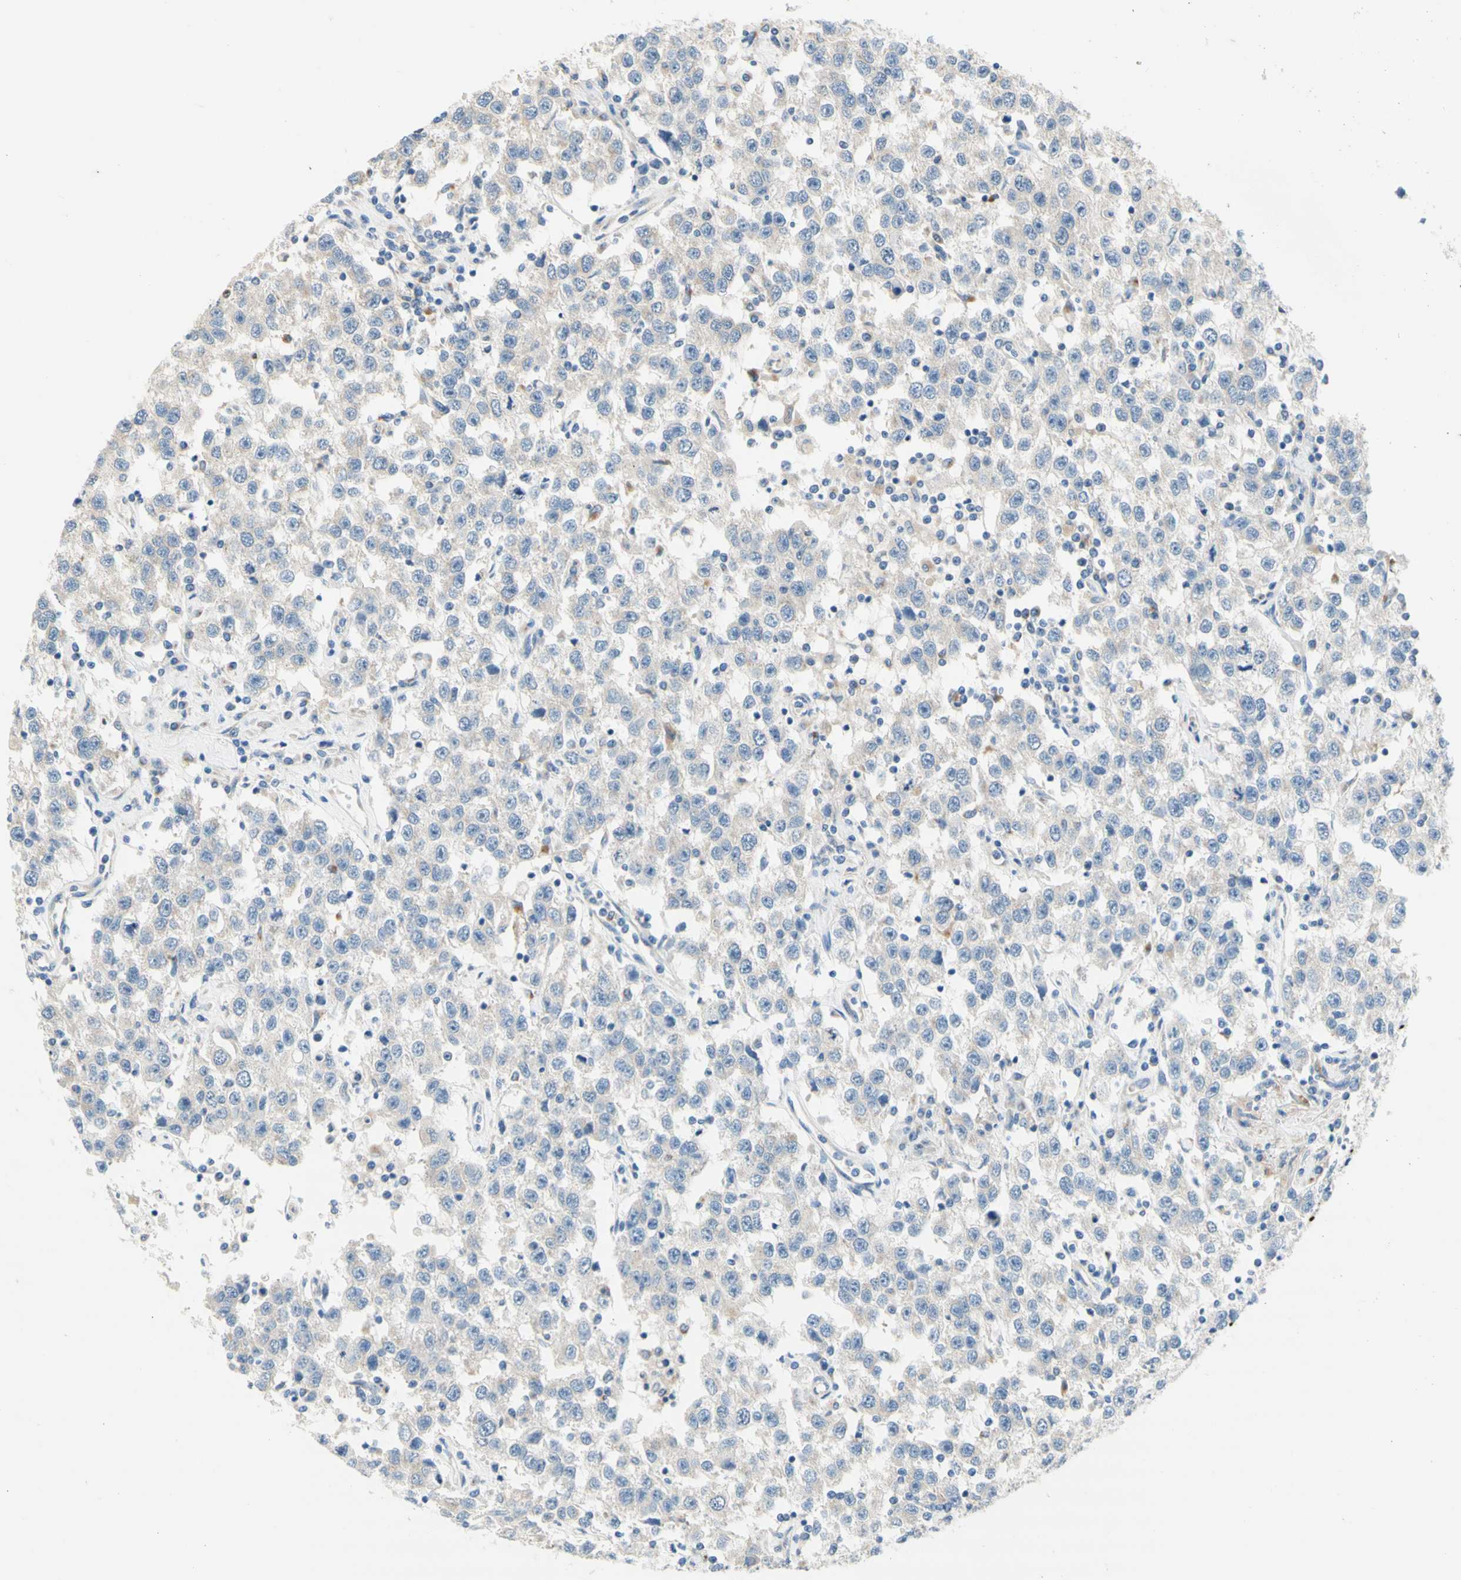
{"staining": {"intensity": "negative", "quantity": "none", "location": "none"}, "tissue": "testis cancer", "cell_type": "Tumor cells", "image_type": "cancer", "snomed": [{"axis": "morphology", "description": "Seminoma, NOS"}, {"axis": "topography", "description": "Testis"}], "caption": "Testis seminoma stained for a protein using immunohistochemistry displays no staining tumor cells.", "gene": "F3", "patient": {"sex": "male", "age": 41}}